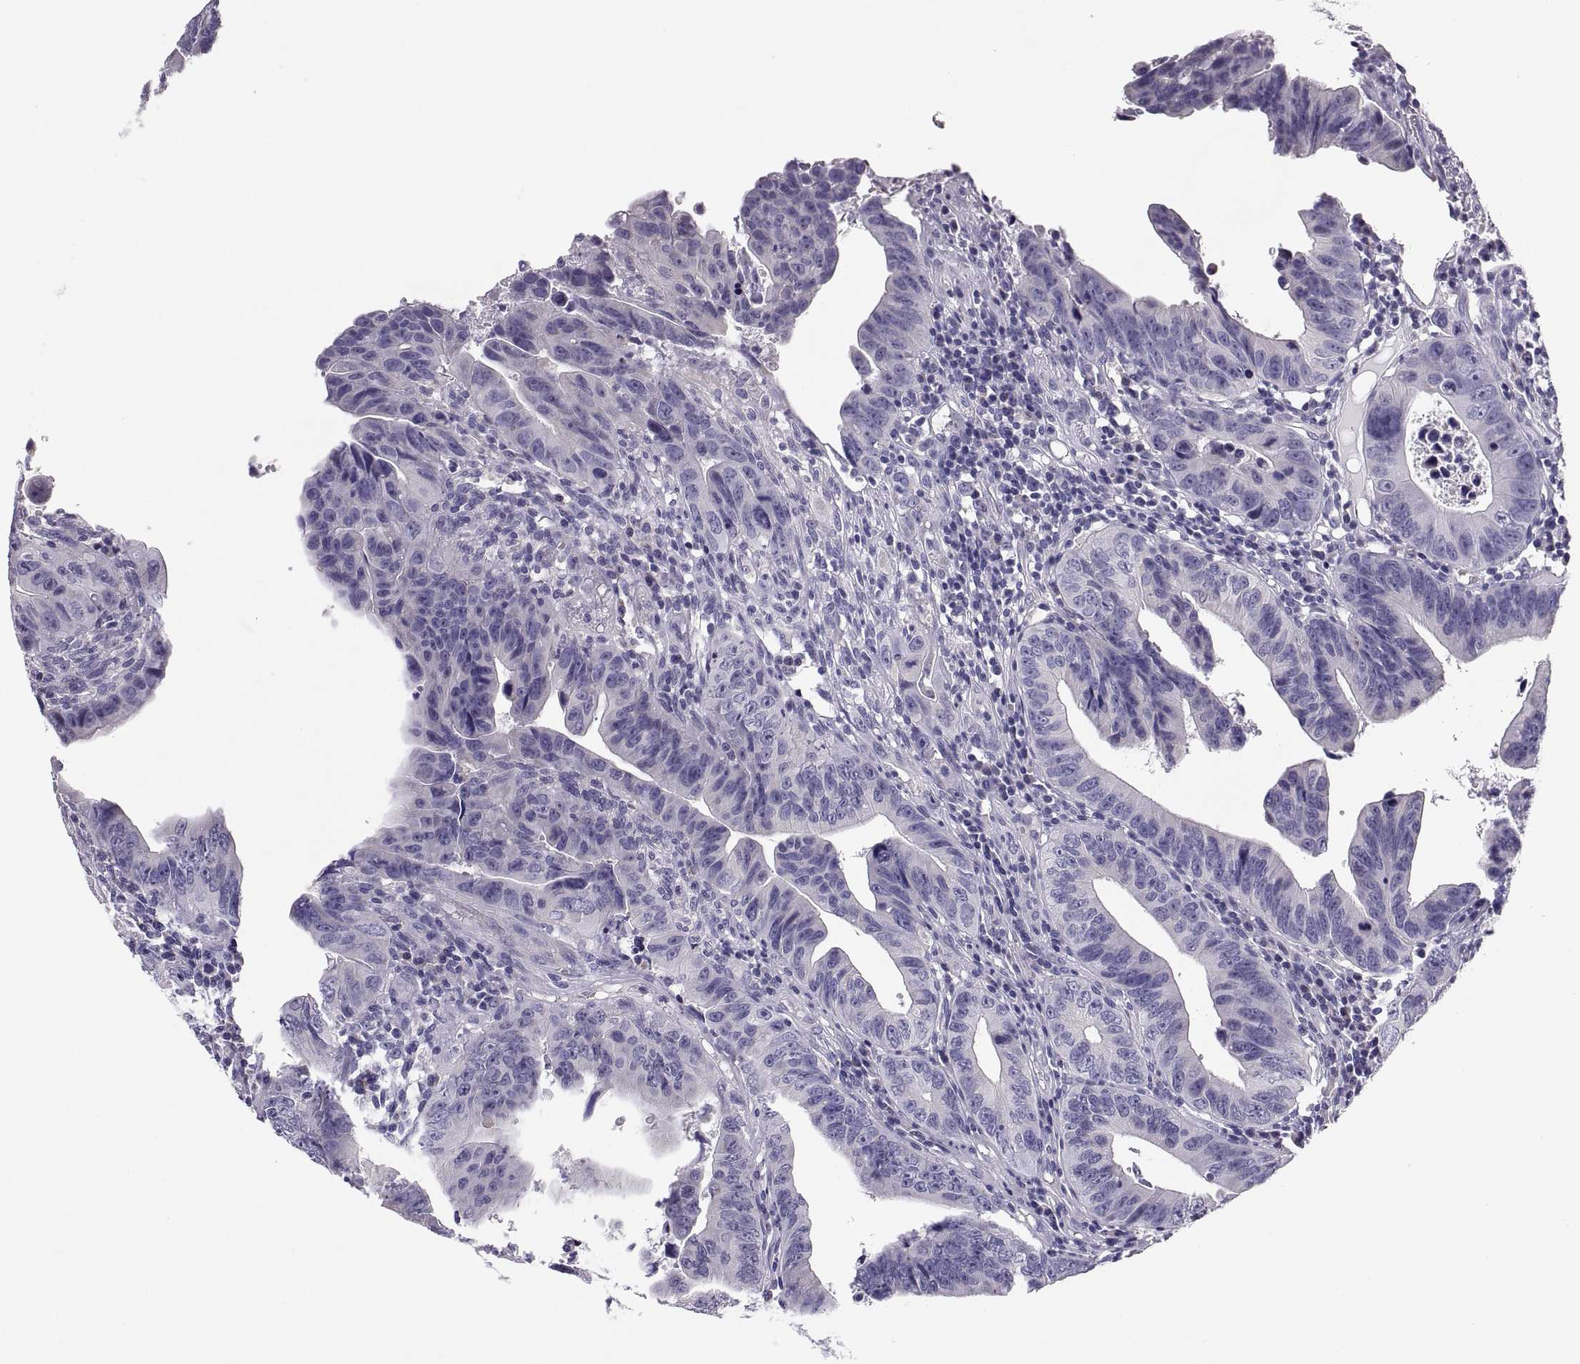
{"staining": {"intensity": "negative", "quantity": "none", "location": "none"}, "tissue": "colorectal cancer", "cell_type": "Tumor cells", "image_type": "cancer", "snomed": [{"axis": "morphology", "description": "Adenocarcinoma, NOS"}, {"axis": "topography", "description": "Colon"}], "caption": "High magnification brightfield microscopy of colorectal adenocarcinoma stained with DAB (3,3'-diaminobenzidine) (brown) and counterstained with hematoxylin (blue): tumor cells show no significant expression.", "gene": "TNNC1", "patient": {"sex": "female", "age": 87}}